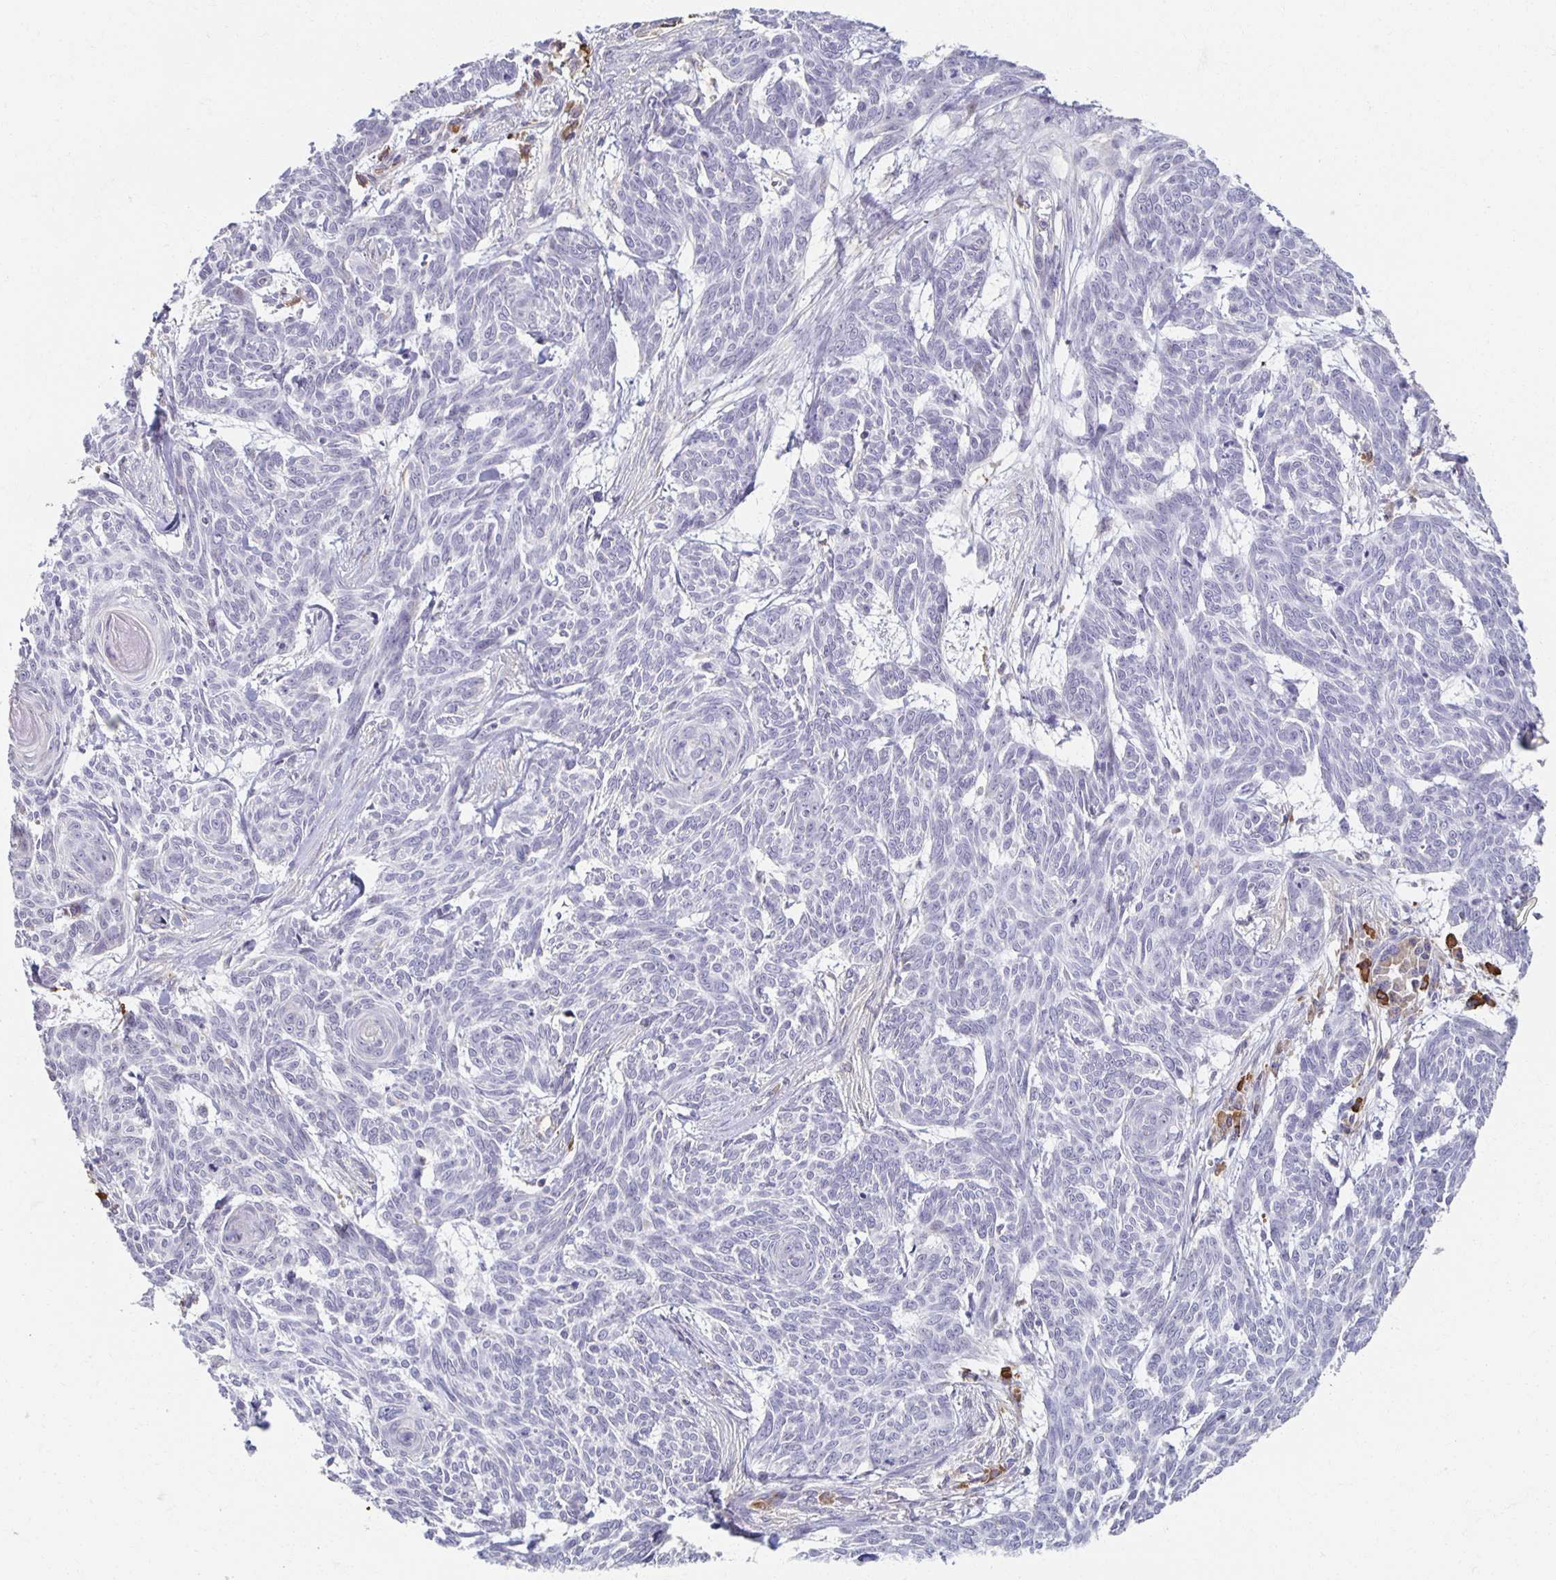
{"staining": {"intensity": "negative", "quantity": "none", "location": "none"}, "tissue": "skin cancer", "cell_type": "Tumor cells", "image_type": "cancer", "snomed": [{"axis": "morphology", "description": "Basal cell carcinoma"}, {"axis": "topography", "description": "Skin"}], "caption": "Human skin cancer (basal cell carcinoma) stained for a protein using immunohistochemistry reveals no staining in tumor cells.", "gene": "ZNF692", "patient": {"sex": "female", "age": 93}}